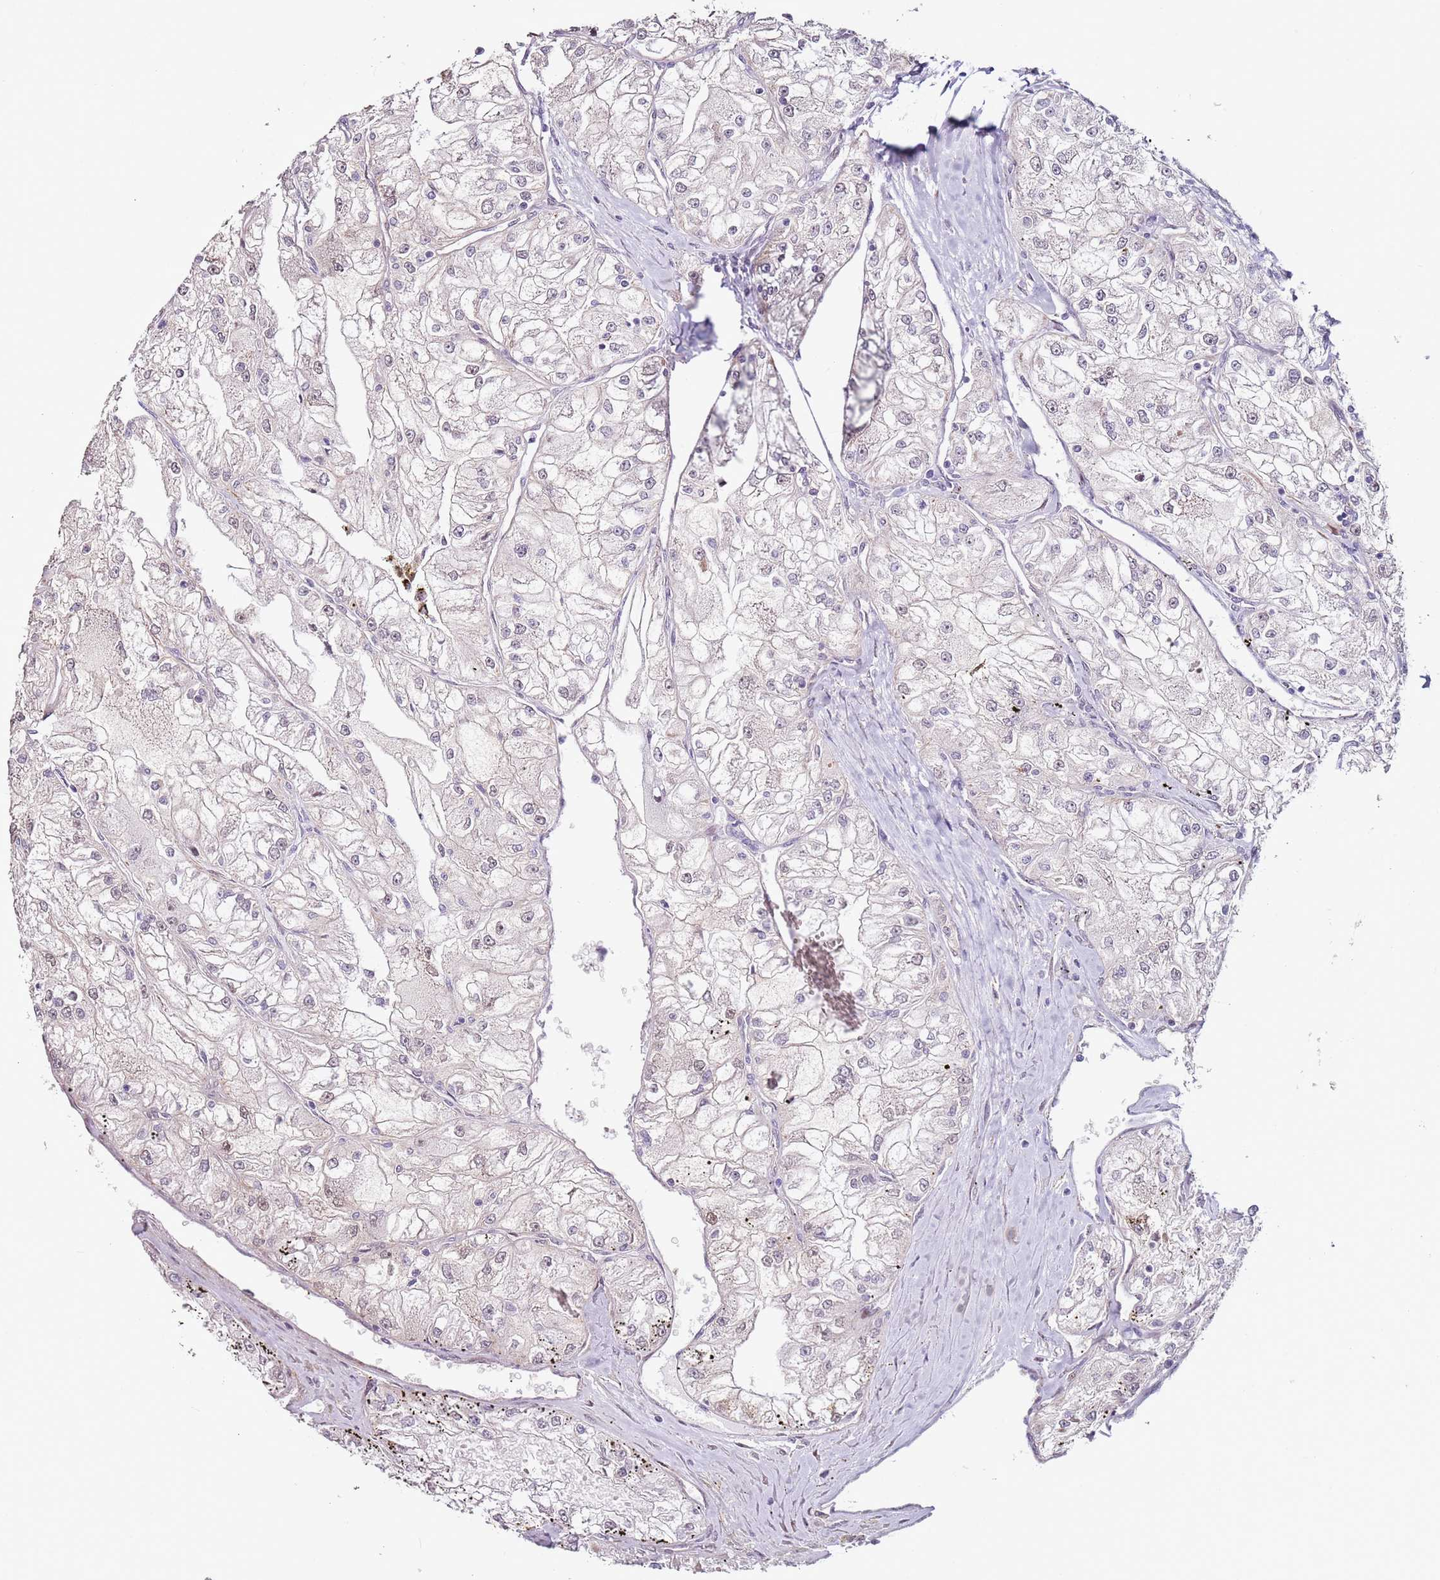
{"staining": {"intensity": "moderate", "quantity": "<25%", "location": "nuclear"}, "tissue": "renal cancer", "cell_type": "Tumor cells", "image_type": "cancer", "snomed": [{"axis": "morphology", "description": "Adenocarcinoma, NOS"}, {"axis": "topography", "description": "Kidney"}], "caption": "This histopathology image shows renal cancer stained with IHC to label a protein in brown. The nuclear of tumor cells show moderate positivity for the protein. Nuclei are counter-stained blue.", "gene": "PSMD4", "patient": {"sex": "female", "age": 72}}